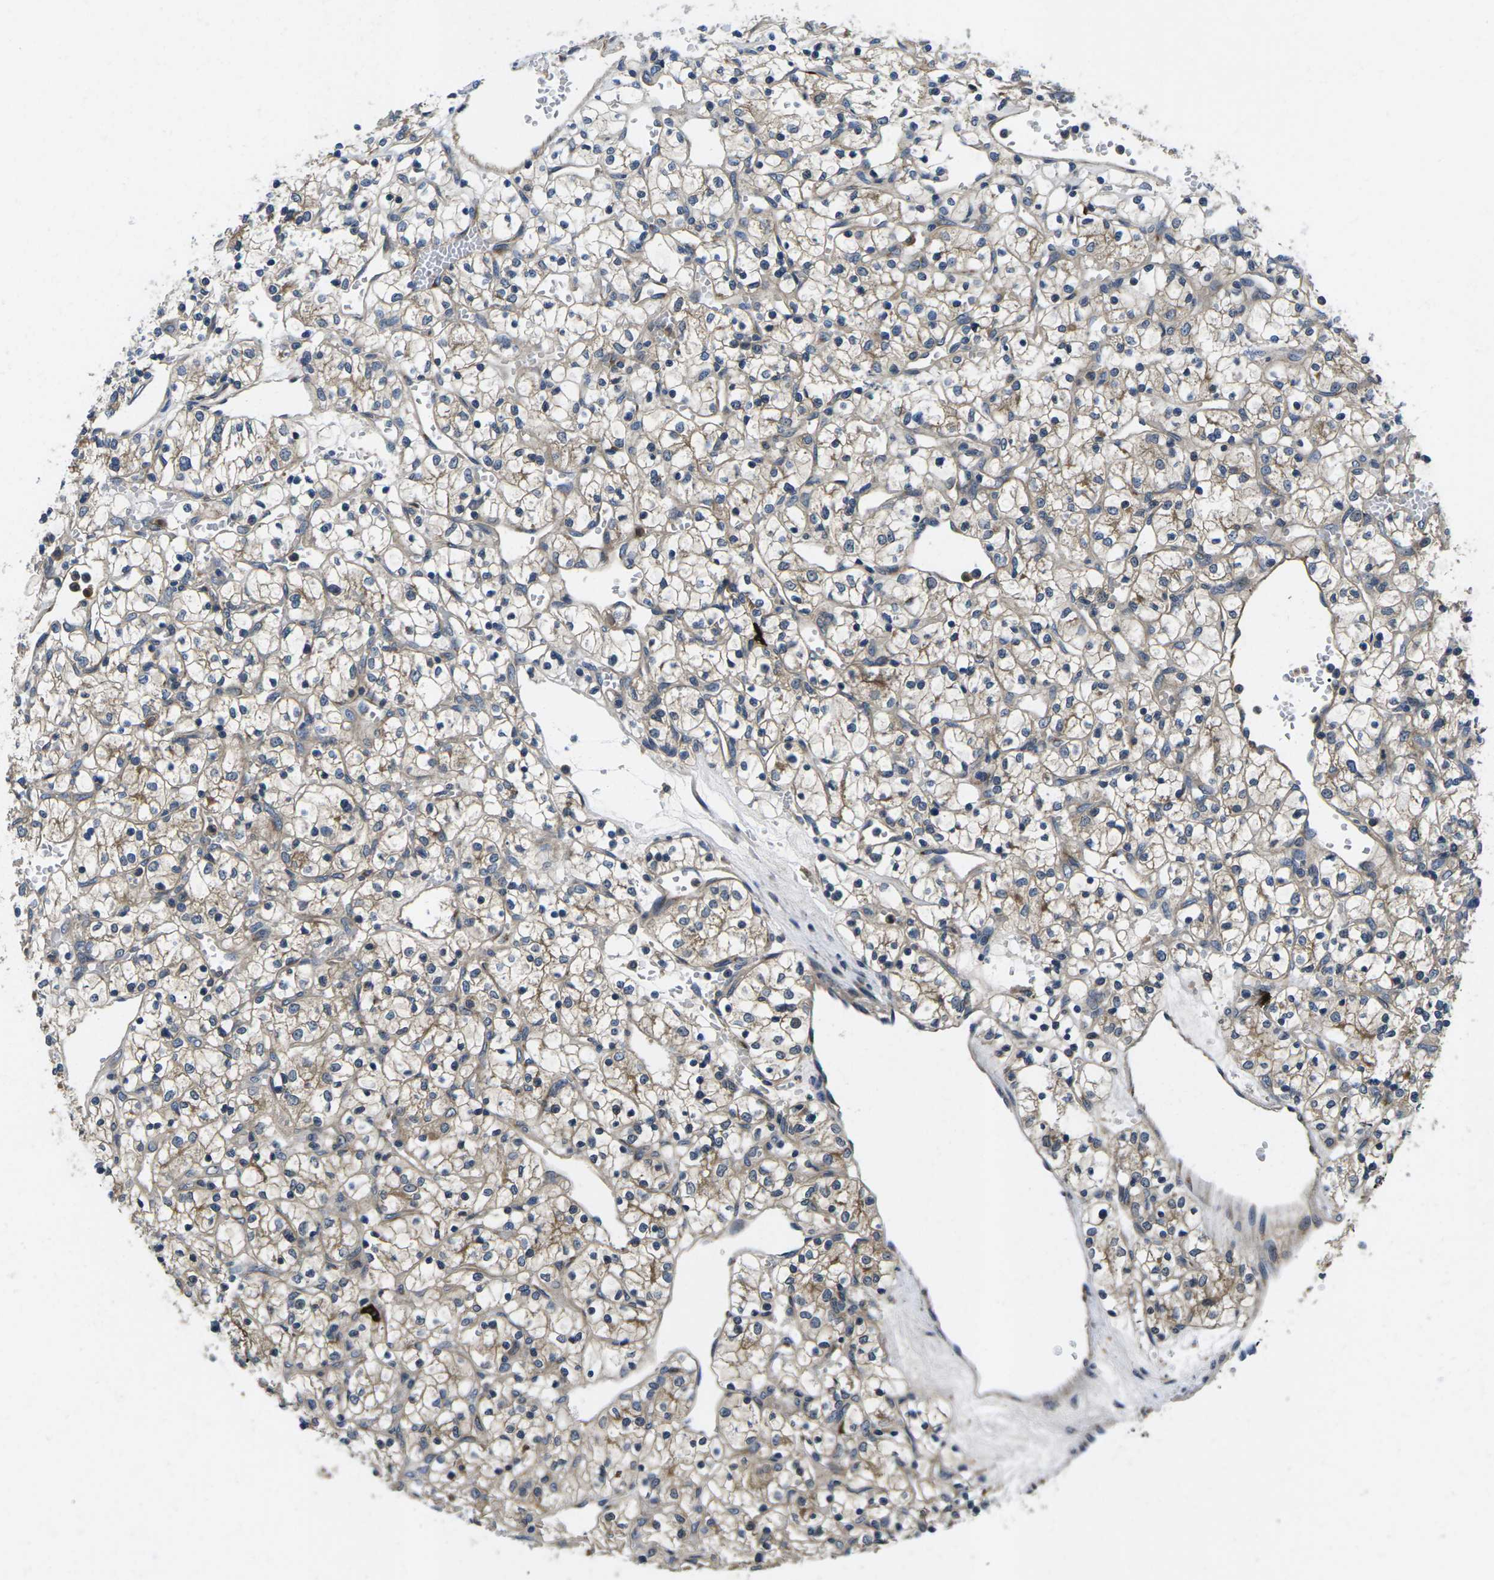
{"staining": {"intensity": "weak", "quantity": "25%-75%", "location": "cytoplasmic/membranous"}, "tissue": "renal cancer", "cell_type": "Tumor cells", "image_type": "cancer", "snomed": [{"axis": "morphology", "description": "Adenocarcinoma, NOS"}, {"axis": "topography", "description": "Kidney"}], "caption": "Immunohistochemistry (IHC) image of neoplastic tissue: human renal cancer (adenocarcinoma) stained using immunohistochemistry reveals low levels of weak protein expression localized specifically in the cytoplasmic/membranous of tumor cells, appearing as a cytoplasmic/membranous brown color.", "gene": "PLCE1", "patient": {"sex": "female", "age": 69}}